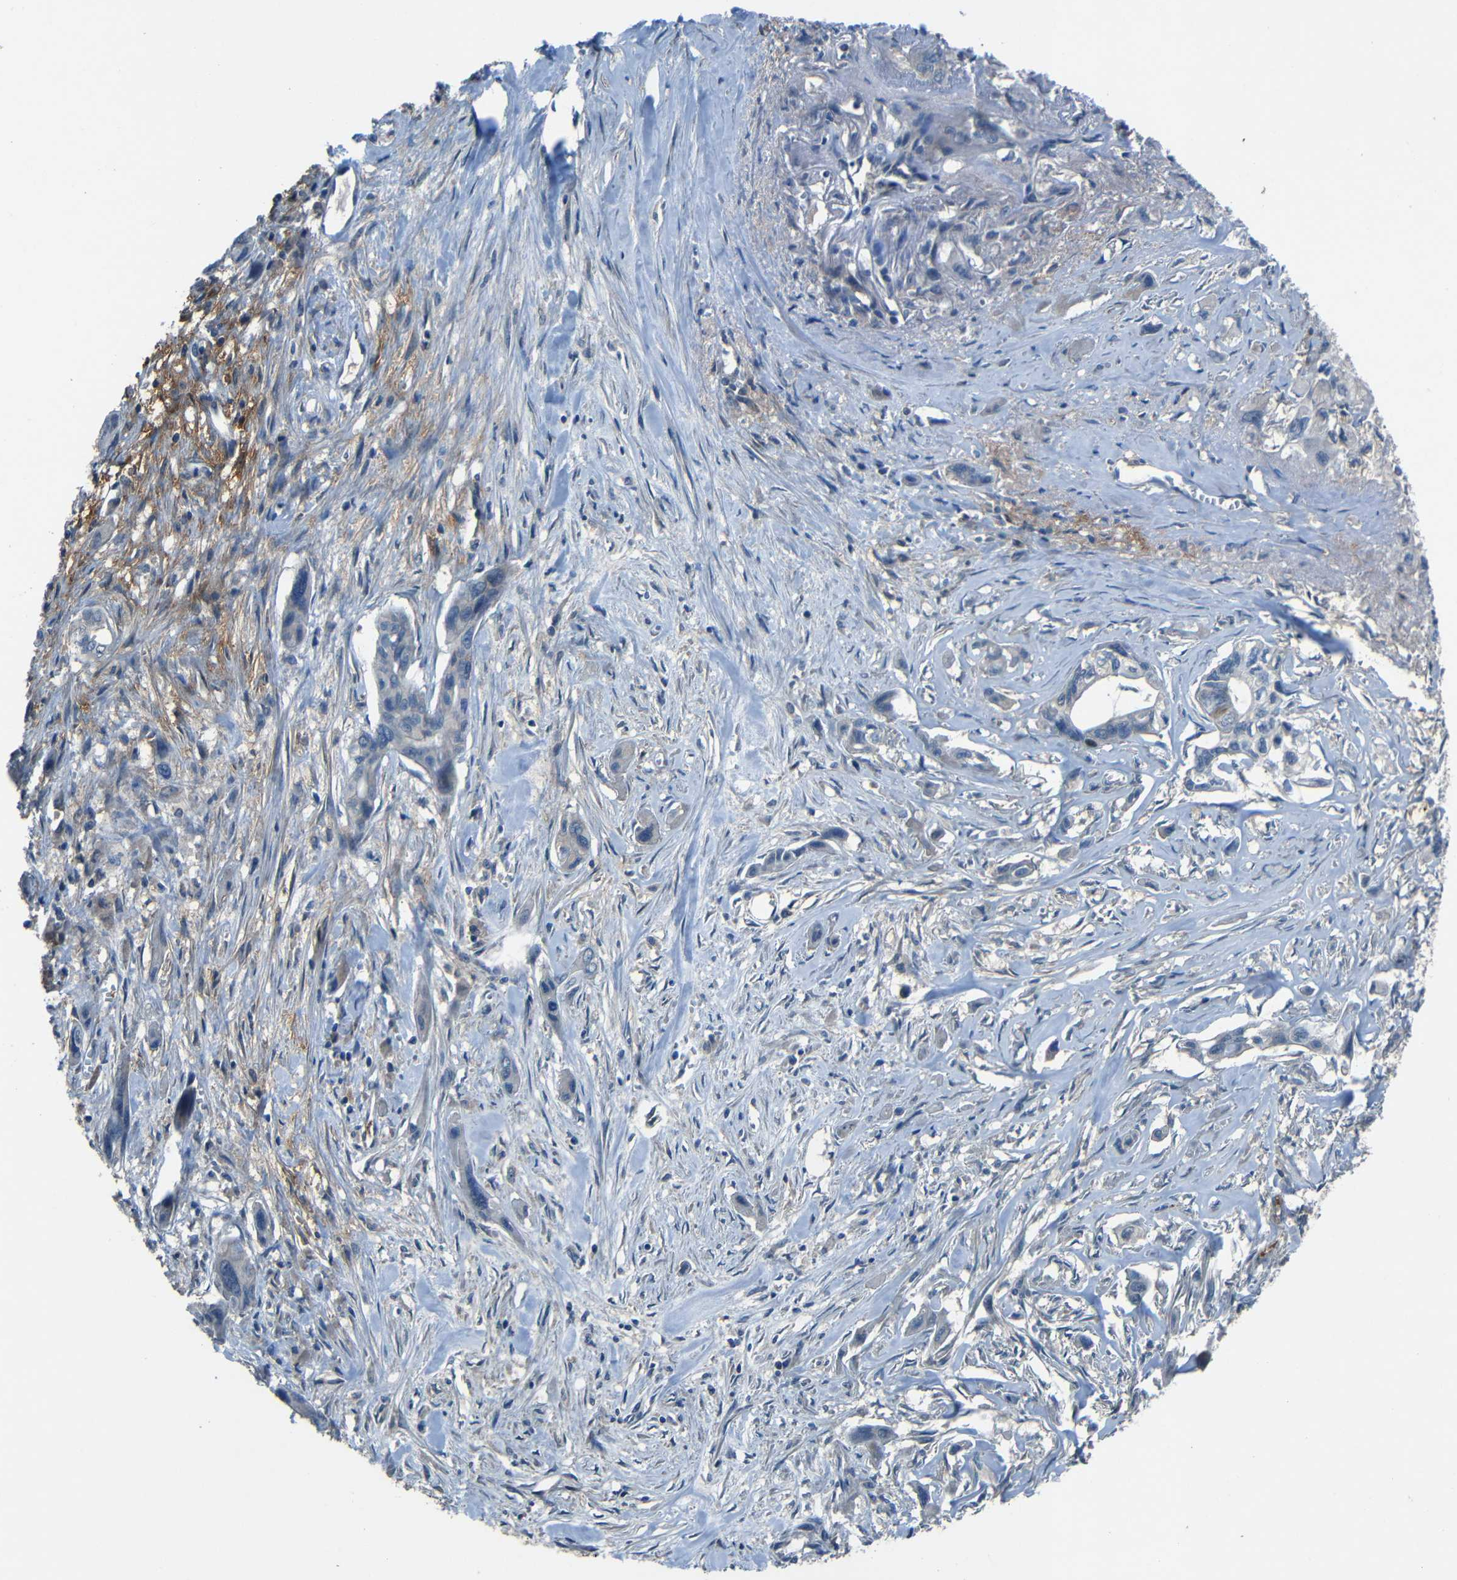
{"staining": {"intensity": "negative", "quantity": "none", "location": "none"}, "tissue": "pancreatic cancer", "cell_type": "Tumor cells", "image_type": "cancer", "snomed": [{"axis": "morphology", "description": "Adenocarcinoma, NOS"}, {"axis": "topography", "description": "Pancreas"}], "caption": "The immunohistochemistry histopathology image has no significant positivity in tumor cells of pancreatic cancer tissue. (DAB IHC visualized using brightfield microscopy, high magnification).", "gene": "SLA", "patient": {"sex": "male", "age": 73}}